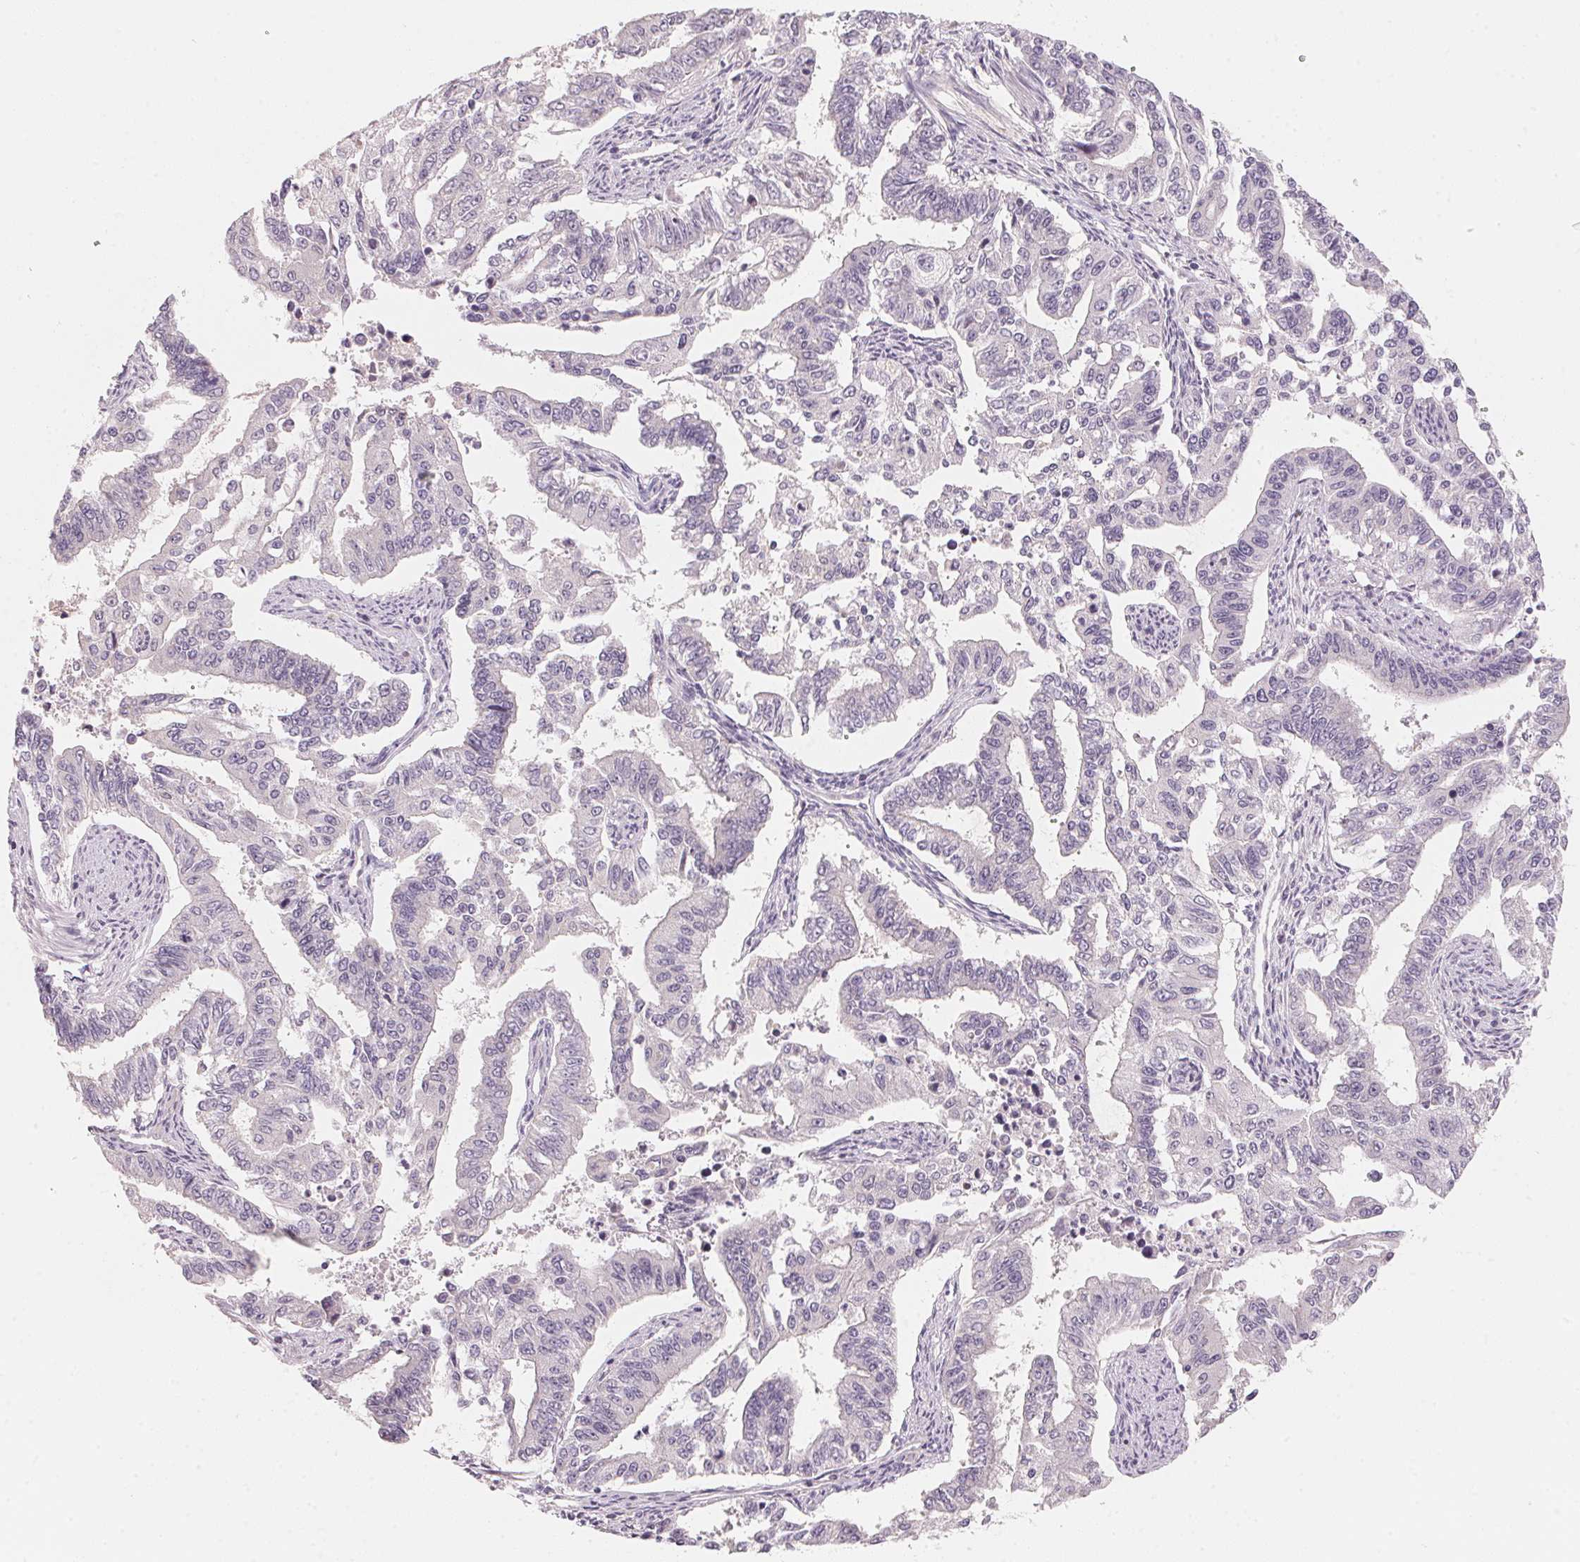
{"staining": {"intensity": "negative", "quantity": "none", "location": "none"}, "tissue": "endometrial cancer", "cell_type": "Tumor cells", "image_type": "cancer", "snomed": [{"axis": "morphology", "description": "Adenocarcinoma, NOS"}, {"axis": "topography", "description": "Uterus"}], "caption": "Tumor cells show no significant expression in endometrial adenocarcinoma. (Brightfield microscopy of DAB (3,3'-diaminobenzidine) immunohistochemistry at high magnification).", "gene": "ANKRD31", "patient": {"sex": "female", "age": 59}}